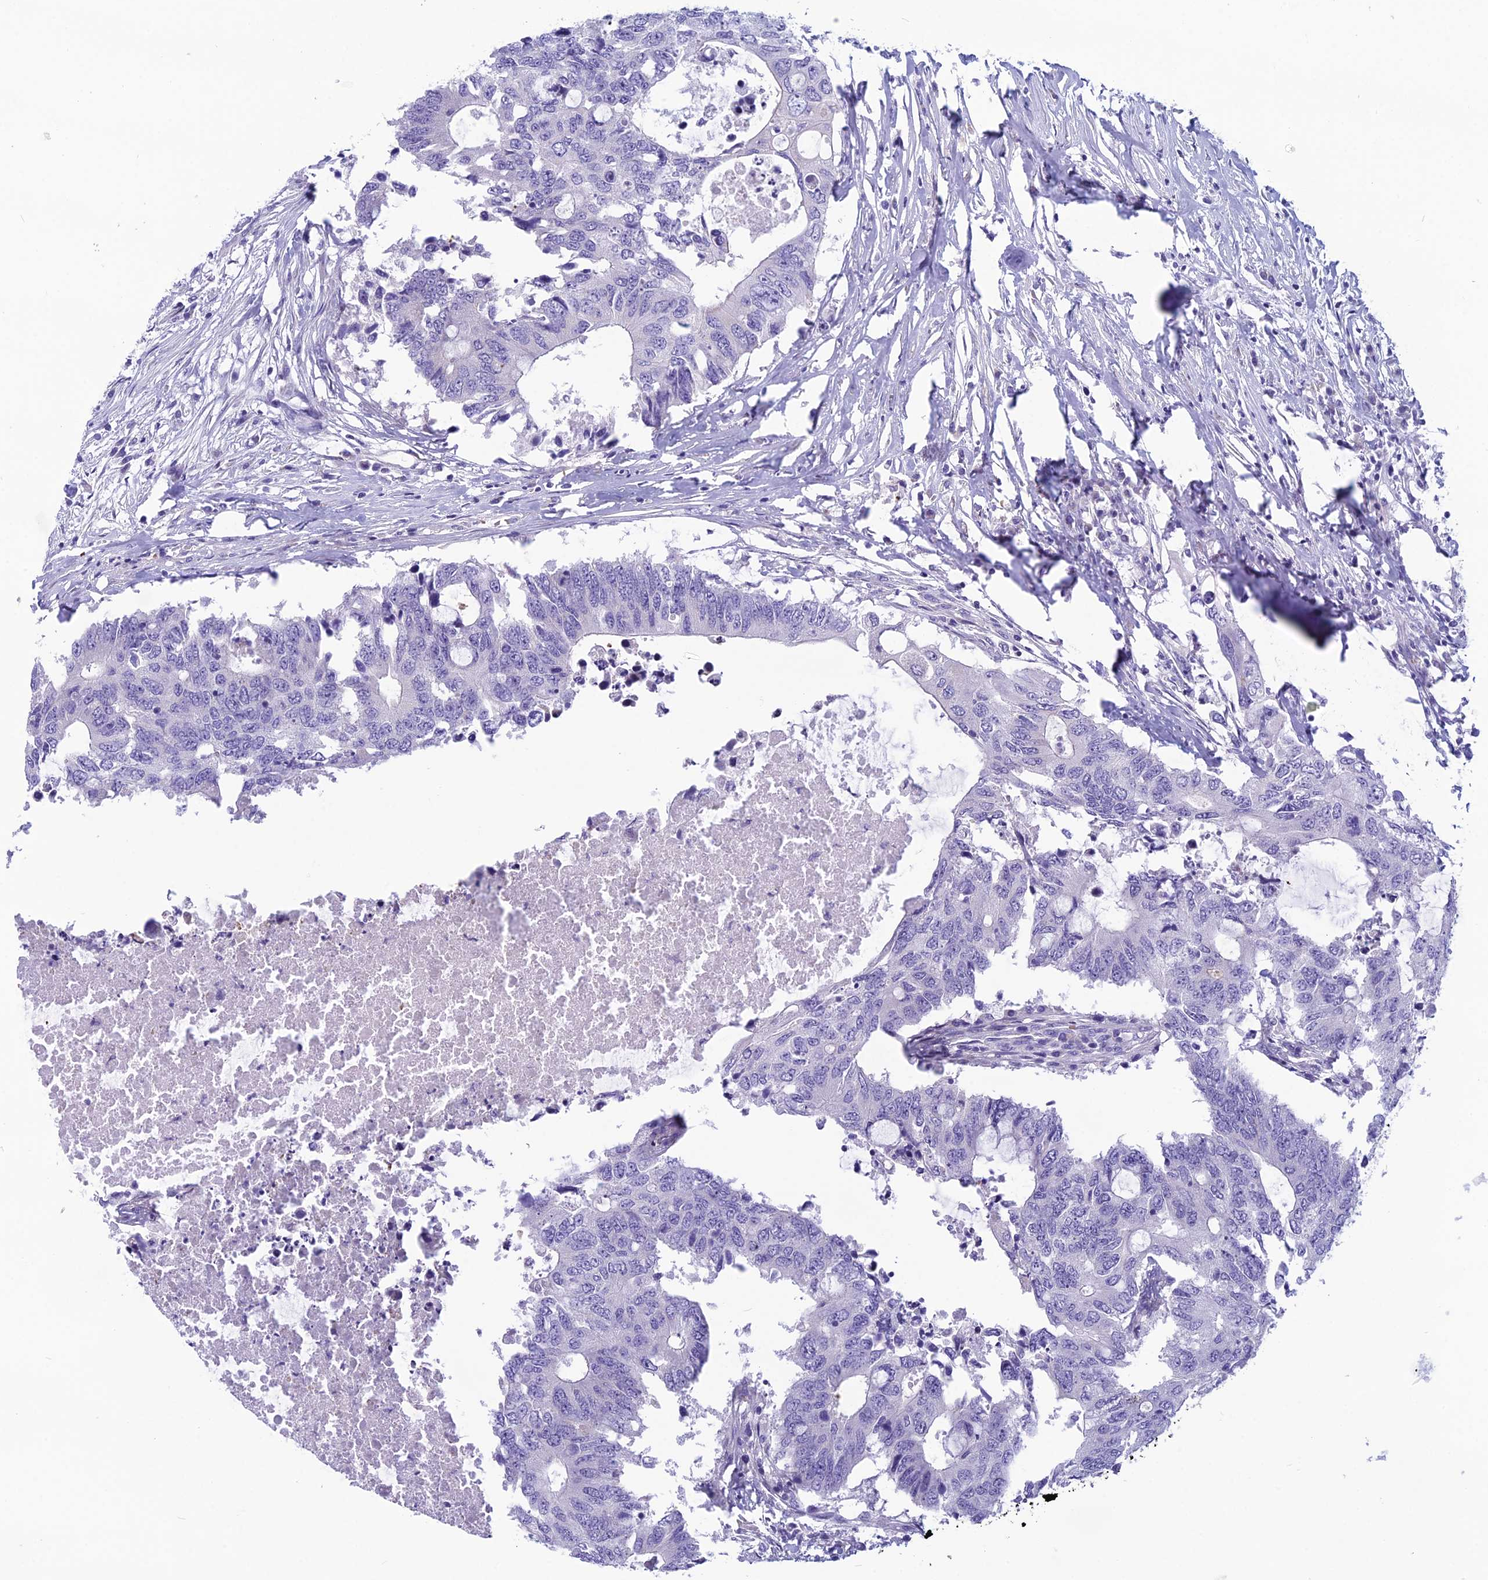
{"staining": {"intensity": "negative", "quantity": "none", "location": "none"}, "tissue": "colorectal cancer", "cell_type": "Tumor cells", "image_type": "cancer", "snomed": [{"axis": "morphology", "description": "Adenocarcinoma, NOS"}, {"axis": "topography", "description": "Colon"}], "caption": "Tumor cells are negative for protein expression in human colorectal adenocarcinoma.", "gene": "RBM41", "patient": {"sex": "male", "age": 71}}